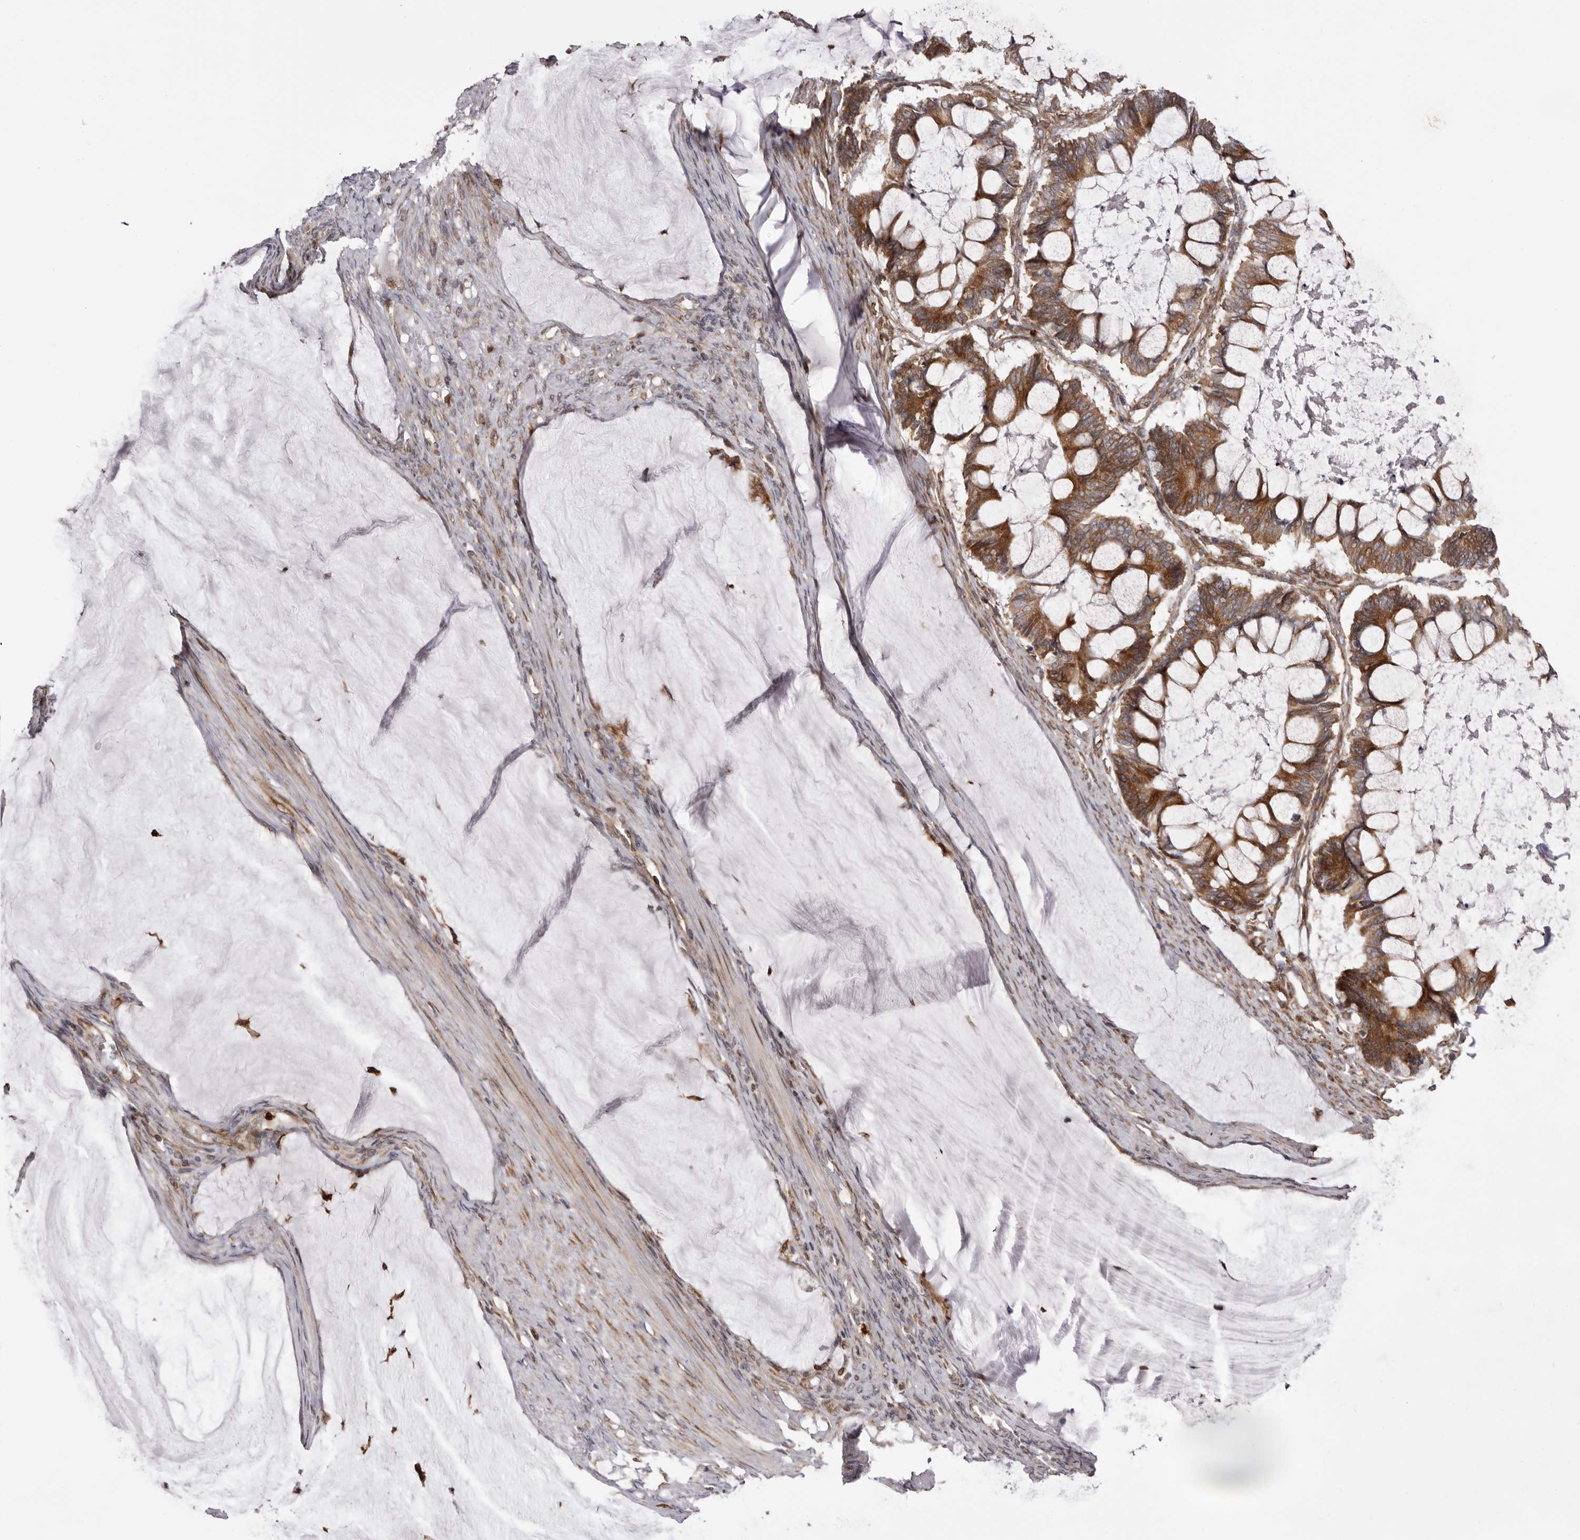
{"staining": {"intensity": "moderate", "quantity": ">75%", "location": "cytoplasmic/membranous"}, "tissue": "ovarian cancer", "cell_type": "Tumor cells", "image_type": "cancer", "snomed": [{"axis": "morphology", "description": "Cystadenocarcinoma, mucinous, NOS"}, {"axis": "topography", "description": "Ovary"}], "caption": "Immunohistochemical staining of ovarian mucinous cystadenocarcinoma shows medium levels of moderate cytoplasmic/membranous protein staining in approximately >75% of tumor cells.", "gene": "C4orf3", "patient": {"sex": "female", "age": 61}}